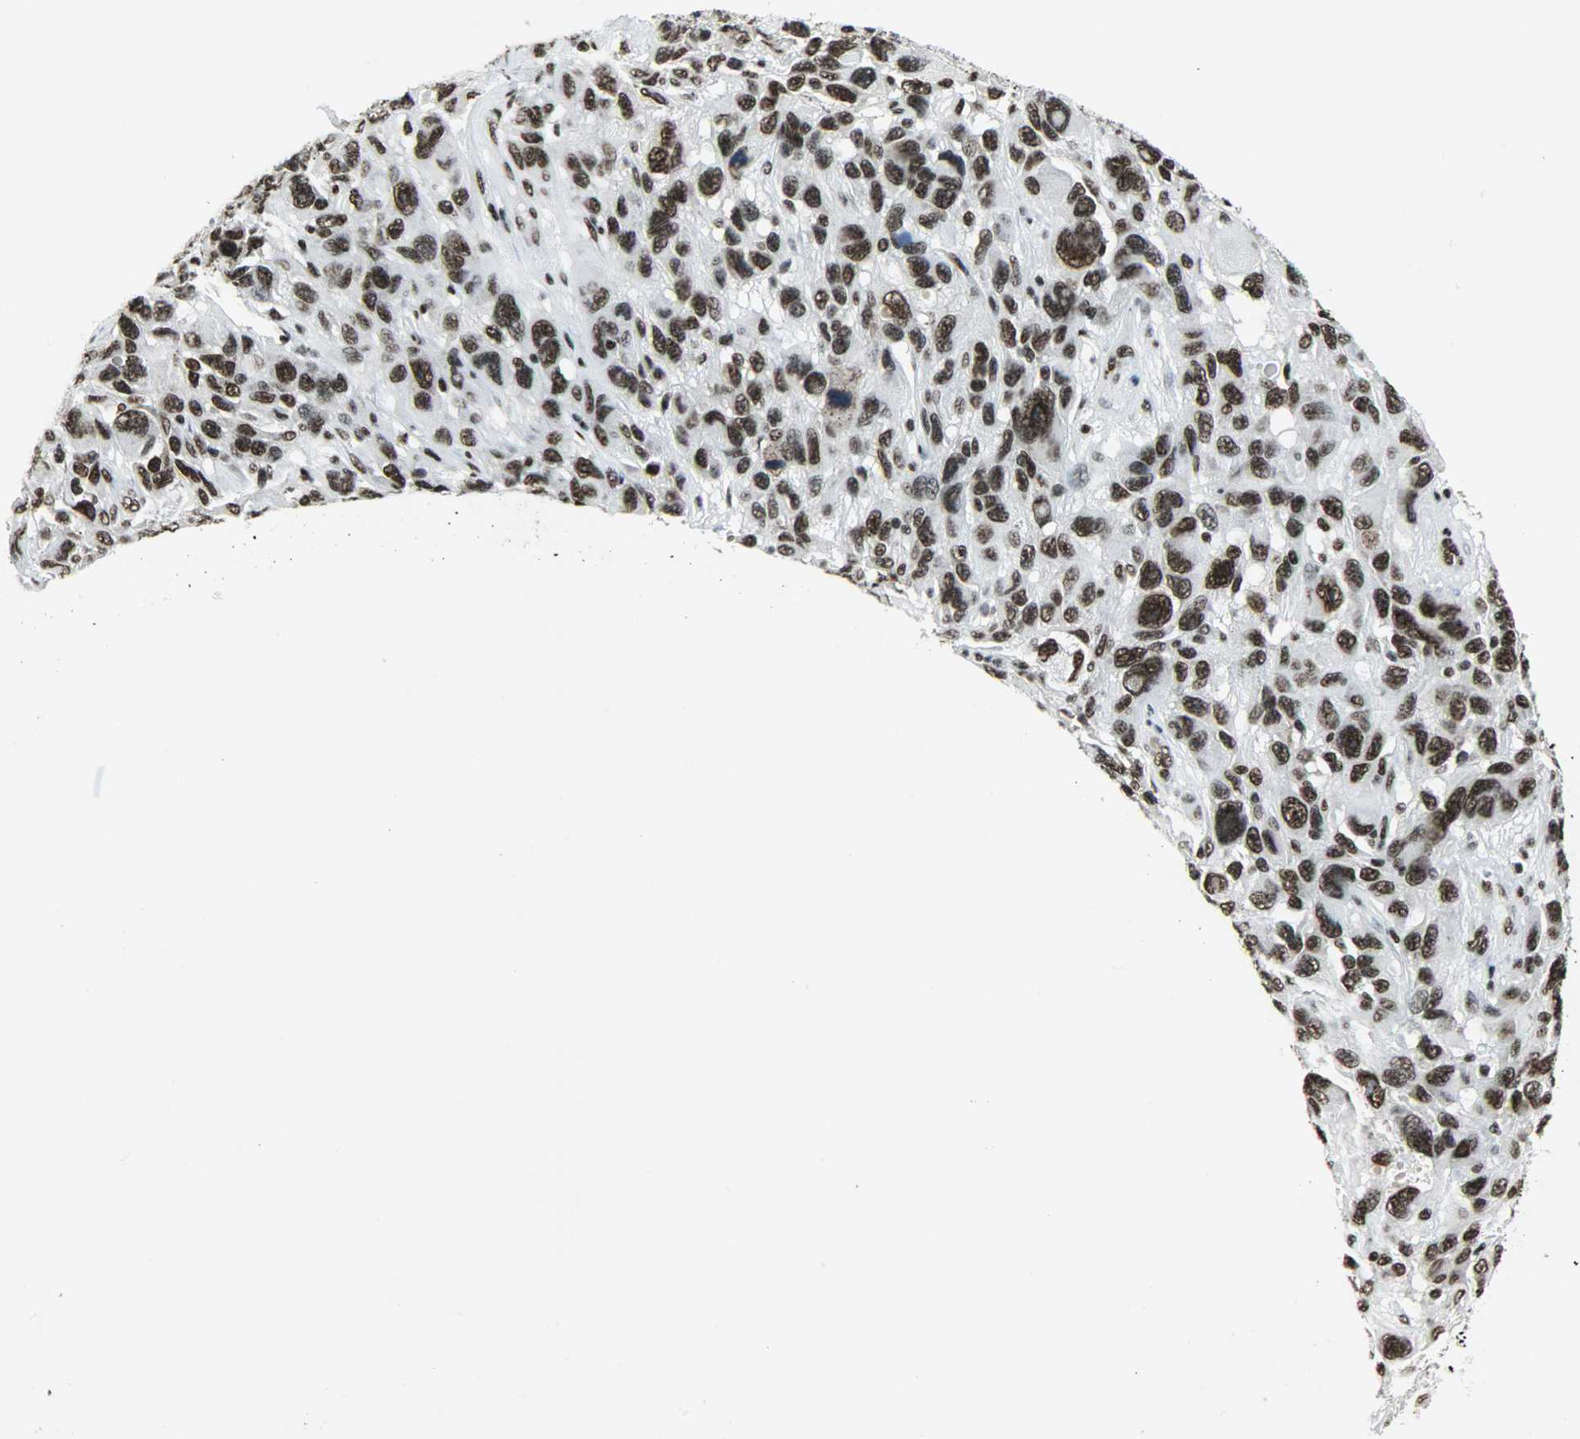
{"staining": {"intensity": "strong", "quantity": ">75%", "location": "nuclear"}, "tissue": "melanoma", "cell_type": "Tumor cells", "image_type": "cancer", "snomed": [{"axis": "morphology", "description": "Malignant melanoma, NOS"}, {"axis": "topography", "description": "Skin"}], "caption": "A high-resolution image shows IHC staining of malignant melanoma, which exhibits strong nuclear expression in about >75% of tumor cells. Using DAB (3,3'-diaminobenzidine) (brown) and hematoxylin (blue) stains, captured at high magnification using brightfield microscopy.", "gene": "SNRPA", "patient": {"sex": "male", "age": 53}}